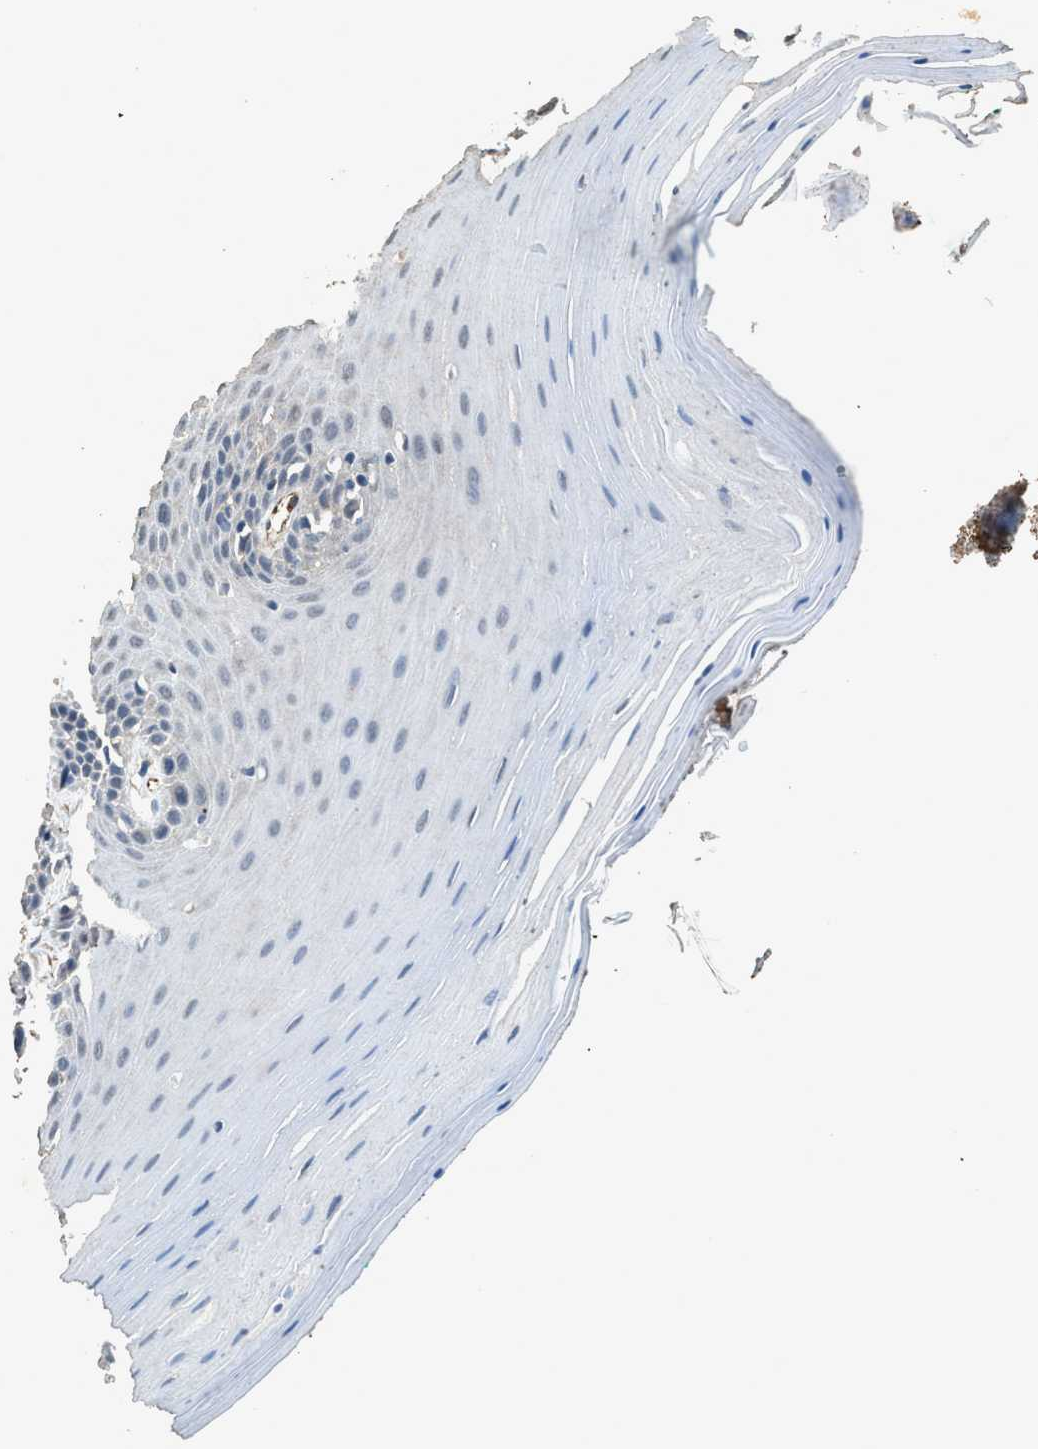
{"staining": {"intensity": "negative", "quantity": "none", "location": "none"}, "tissue": "oral mucosa", "cell_type": "Squamous epithelial cells", "image_type": "normal", "snomed": [{"axis": "morphology", "description": "Normal tissue, NOS"}, {"axis": "topography", "description": "Skeletal muscle"}, {"axis": "topography", "description": "Oral tissue"}], "caption": "IHC histopathology image of benign oral mucosa: human oral mucosa stained with DAB (3,3'-diaminobenzidine) reveals no significant protein positivity in squamous epithelial cells. Brightfield microscopy of immunohistochemistry (IHC) stained with DAB (brown) and hematoxylin (blue), captured at high magnification.", "gene": "SYNM", "patient": {"sex": "male", "age": 58}}